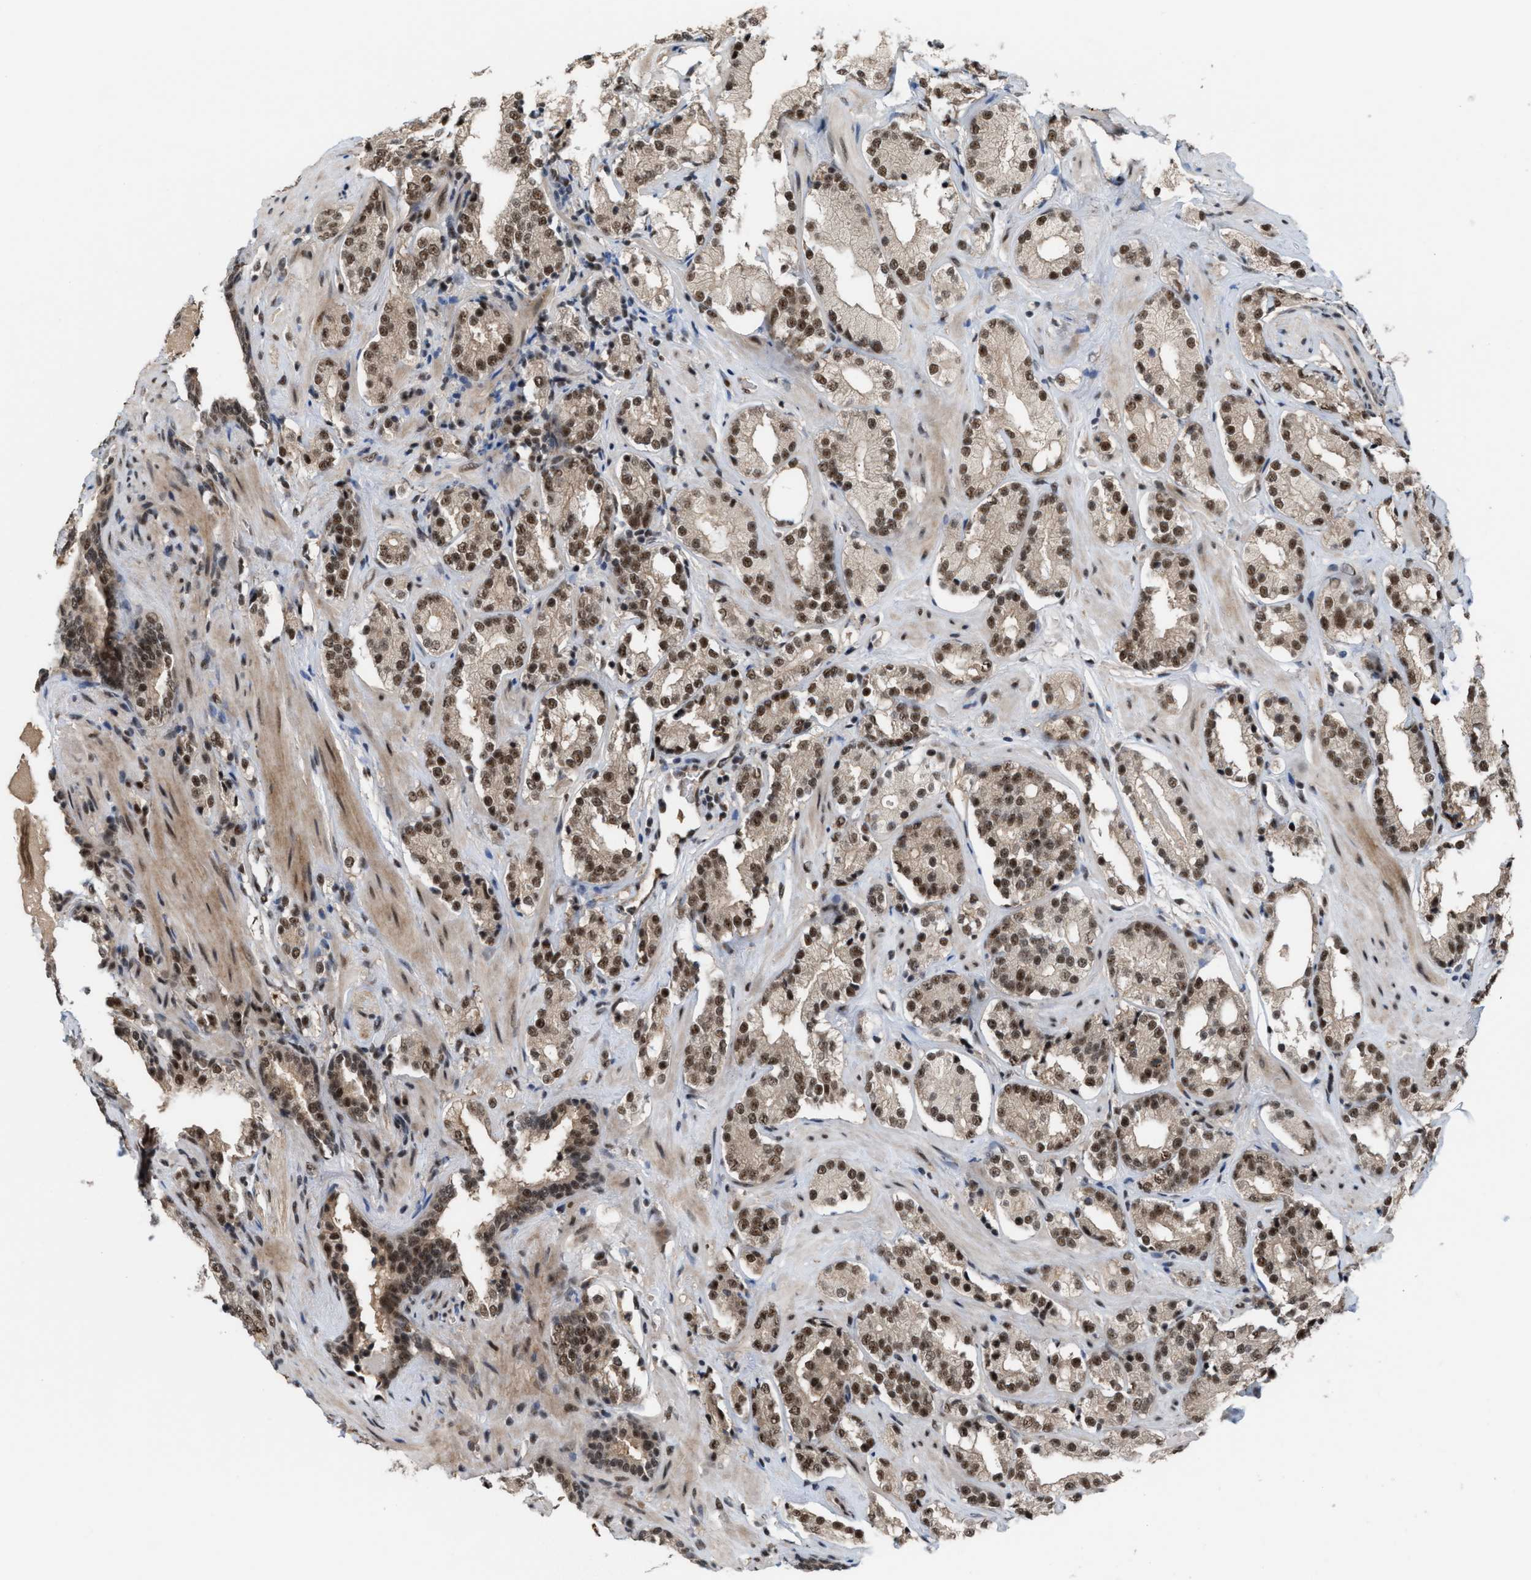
{"staining": {"intensity": "moderate", "quantity": ">75%", "location": "nuclear"}, "tissue": "prostate cancer", "cell_type": "Tumor cells", "image_type": "cancer", "snomed": [{"axis": "morphology", "description": "Adenocarcinoma, High grade"}, {"axis": "topography", "description": "Prostate"}], "caption": "This histopathology image exhibits prostate cancer (high-grade adenocarcinoma) stained with IHC to label a protein in brown. The nuclear of tumor cells show moderate positivity for the protein. Nuclei are counter-stained blue.", "gene": "PRPF4", "patient": {"sex": "male", "age": 71}}